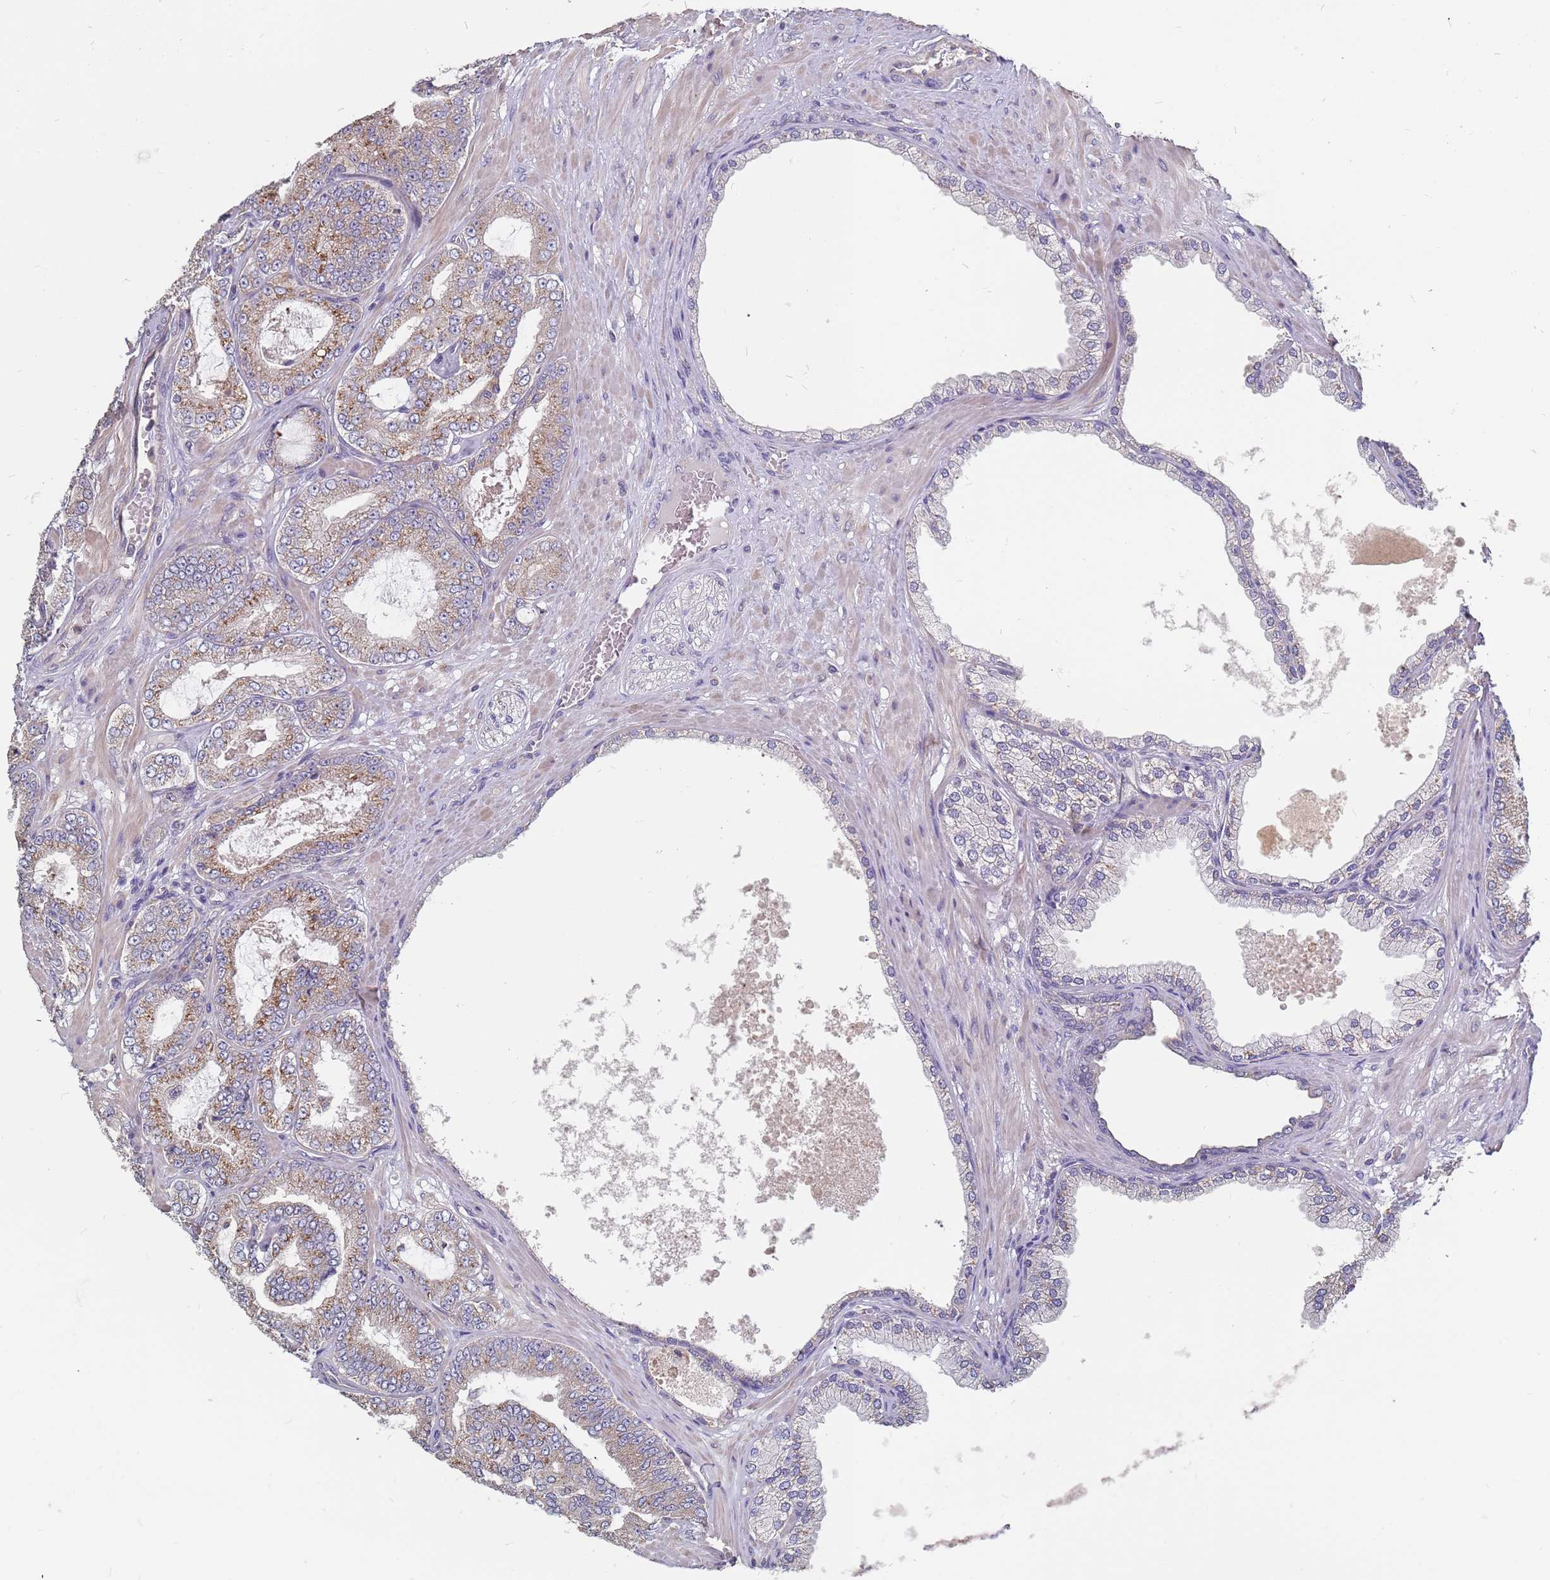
{"staining": {"intensity": "moderate", "quantity": "25%-75%", "location": "cytoplasmic/membranous"}, "tissue": "prostate cancer", "cell_type": "Tumor cells", "image_type": "cancer", "snomed": [{"axis": "morphology", "description": "Adenocarcinoma, Low grade"}, {"axis": "topography", "description": "Prostate"}], "caption": "There is medium levels of moderate cytoplasmic/membranous staining in tumor cells of low-grade adenocarcinoma (prostate), as demonstrated by immunohistochemical staining (brown color).", "gene": "TCEANC2", "patient": {"sex": "male", "age": 63}}